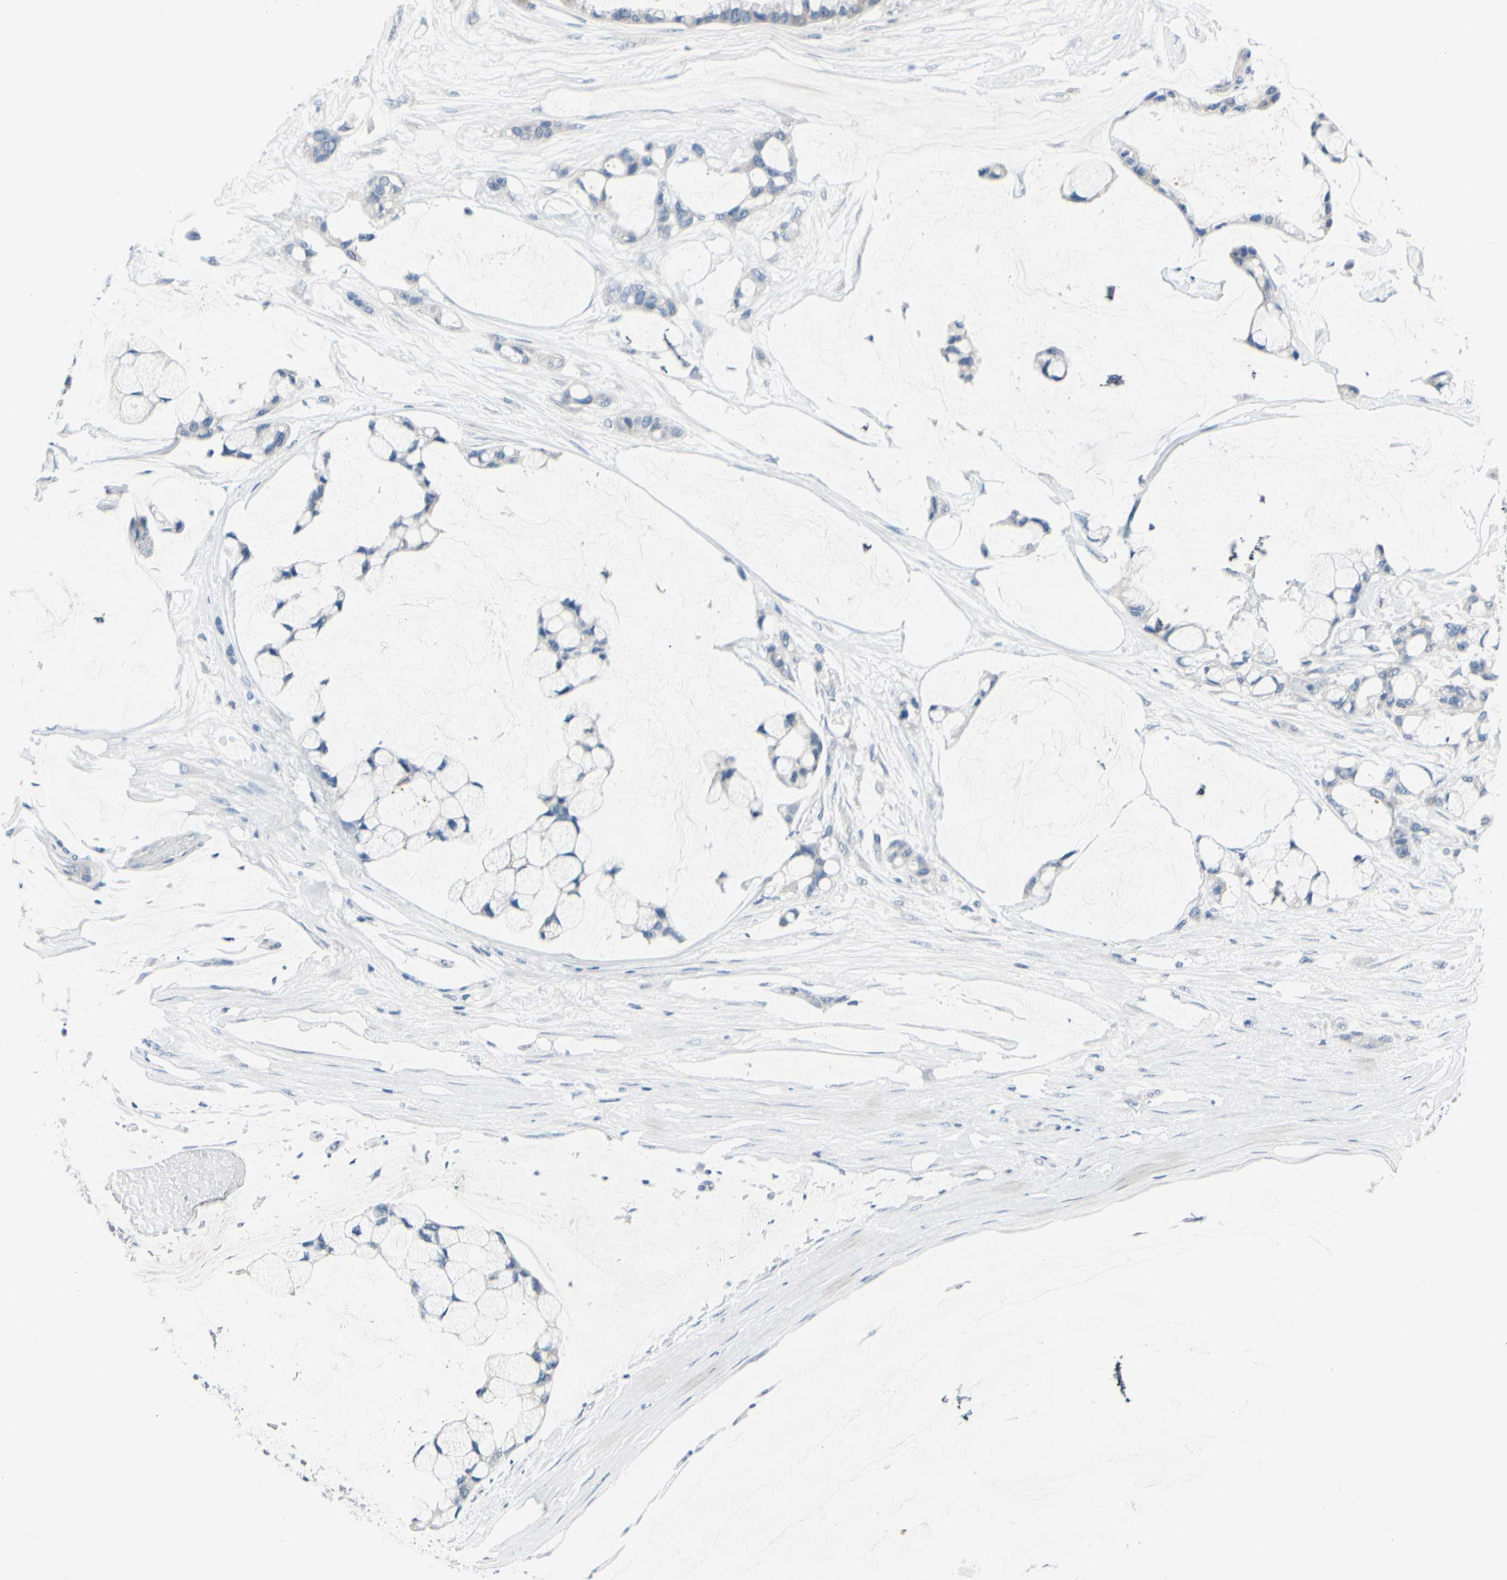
{"staining": {"intensity": "negative", "quantity": "none", "location": "none"}, "tissue": "ovarian cancer", "cell_type": "Tumor cells", "image_type": "cancer", "snomed": [{"axis": "morphology", "description": "Cystadenocarcinoma, mucinous, NOS"}, {"axis": "topography", "description": "Ovary"}], "caption": "Immunohistochemistry (IHC) image of human ovarian cancer (mucinous cystadenocarcinoma) stained for a protein (brown), which exhibits no staining in tumor cells.", "gene": "PGR", "patient": {"sex": "female", "age": 39}}